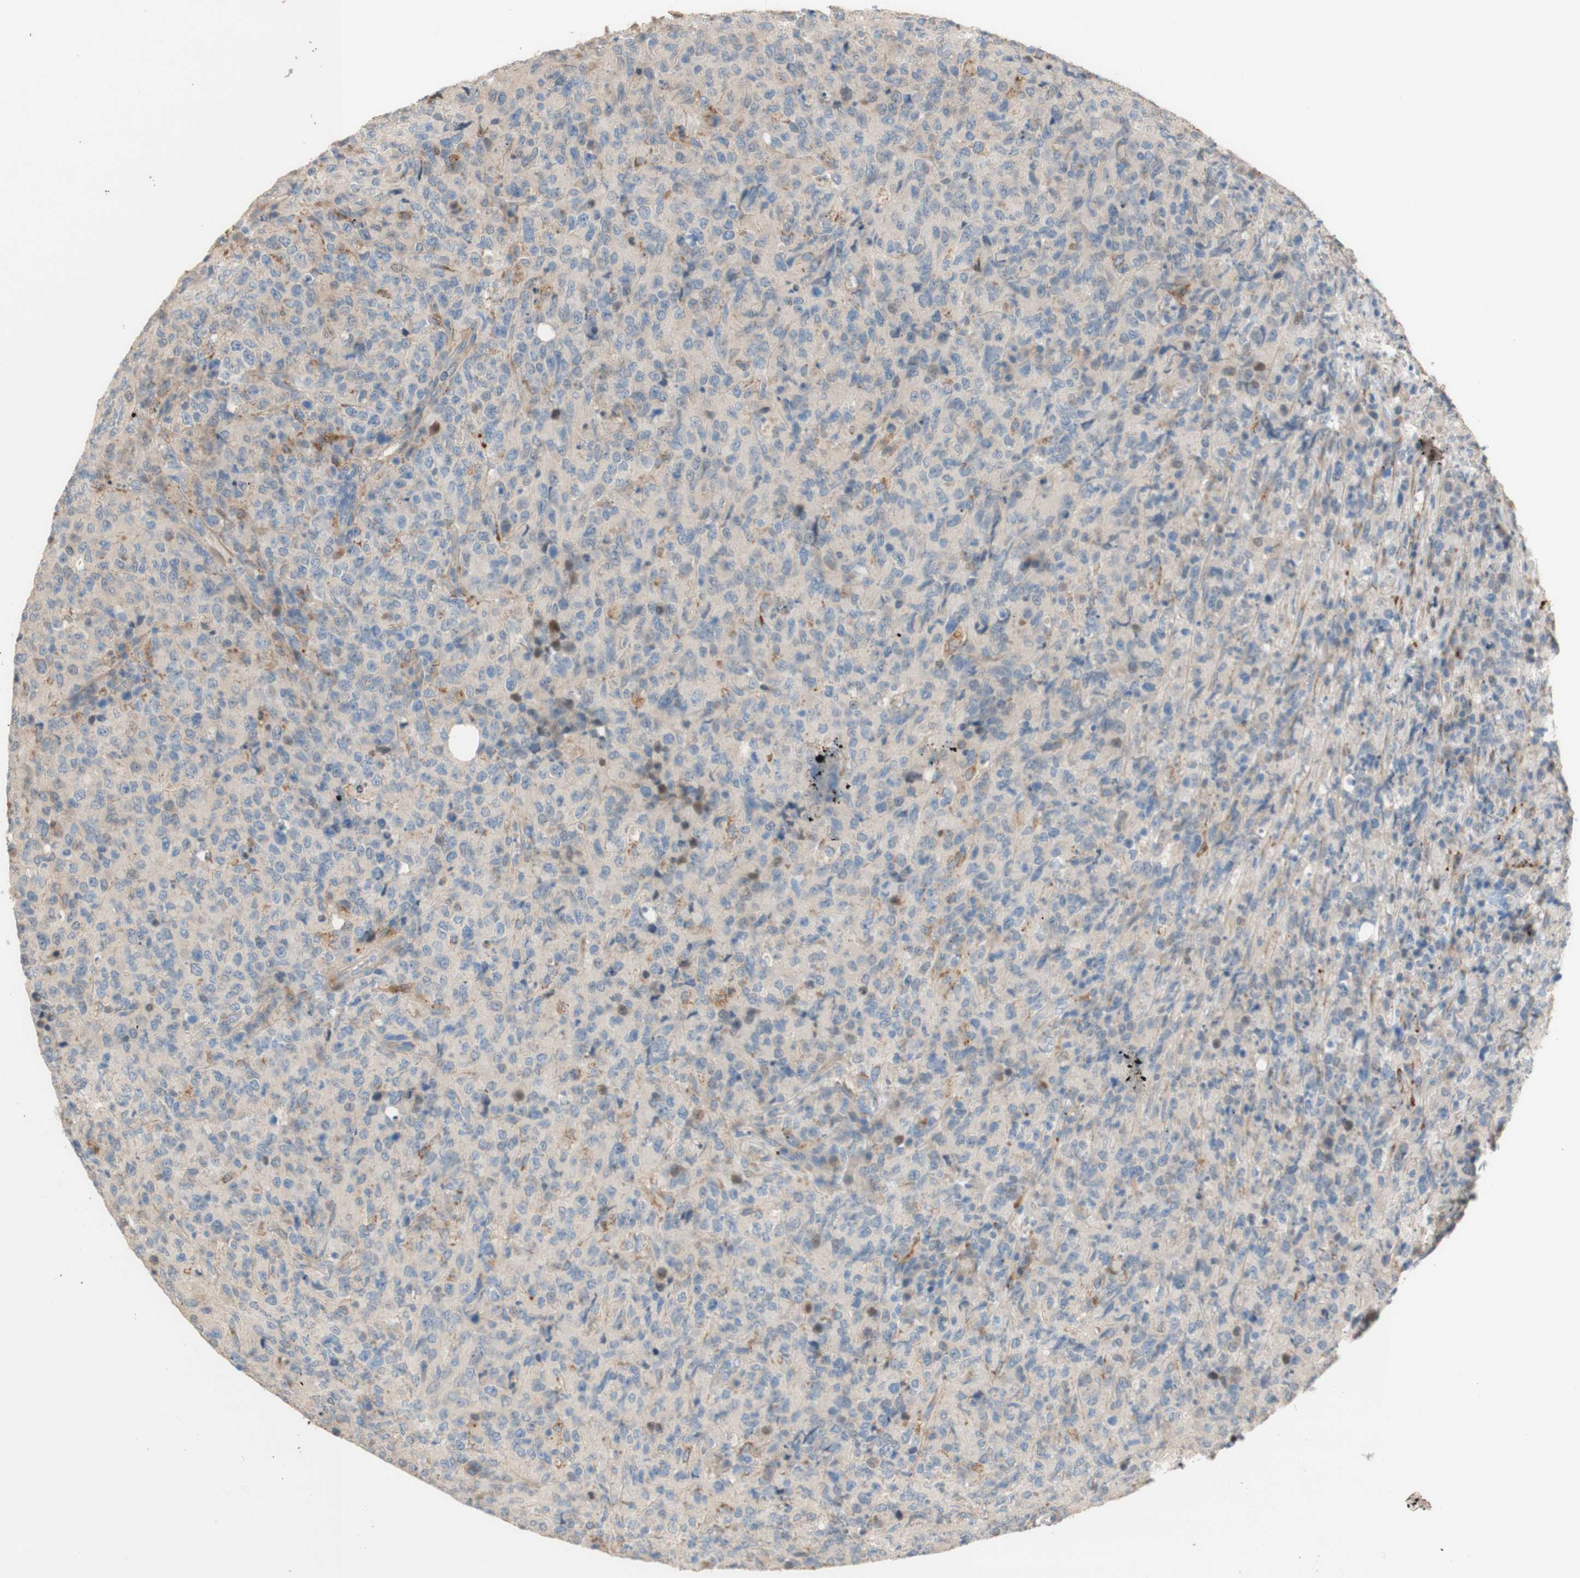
{"staining": {"intensity": "negative", "quantity": "none", "location": "none"}, "tissue": "lymphoma", "cell_type": "Tumor cells", "image_type": "cancer", "snomed": [{"axis": "morphology", "description": "Malignant lymphoma, non-Hodgkin's type, High grade"}, {"axis": "topography", "description": "Tonsil"}], "caption": "A histopathology image of lymphoma stained for a protein exhibits no brown staining in tumor cells. (Stains: DAB immunohistochemistry with hematoxylin counter stain, Microscopy: brightfield microscopy at high magnification).", "gene": "PTPN21", "patient": {"sex": "female", "age": 36}}